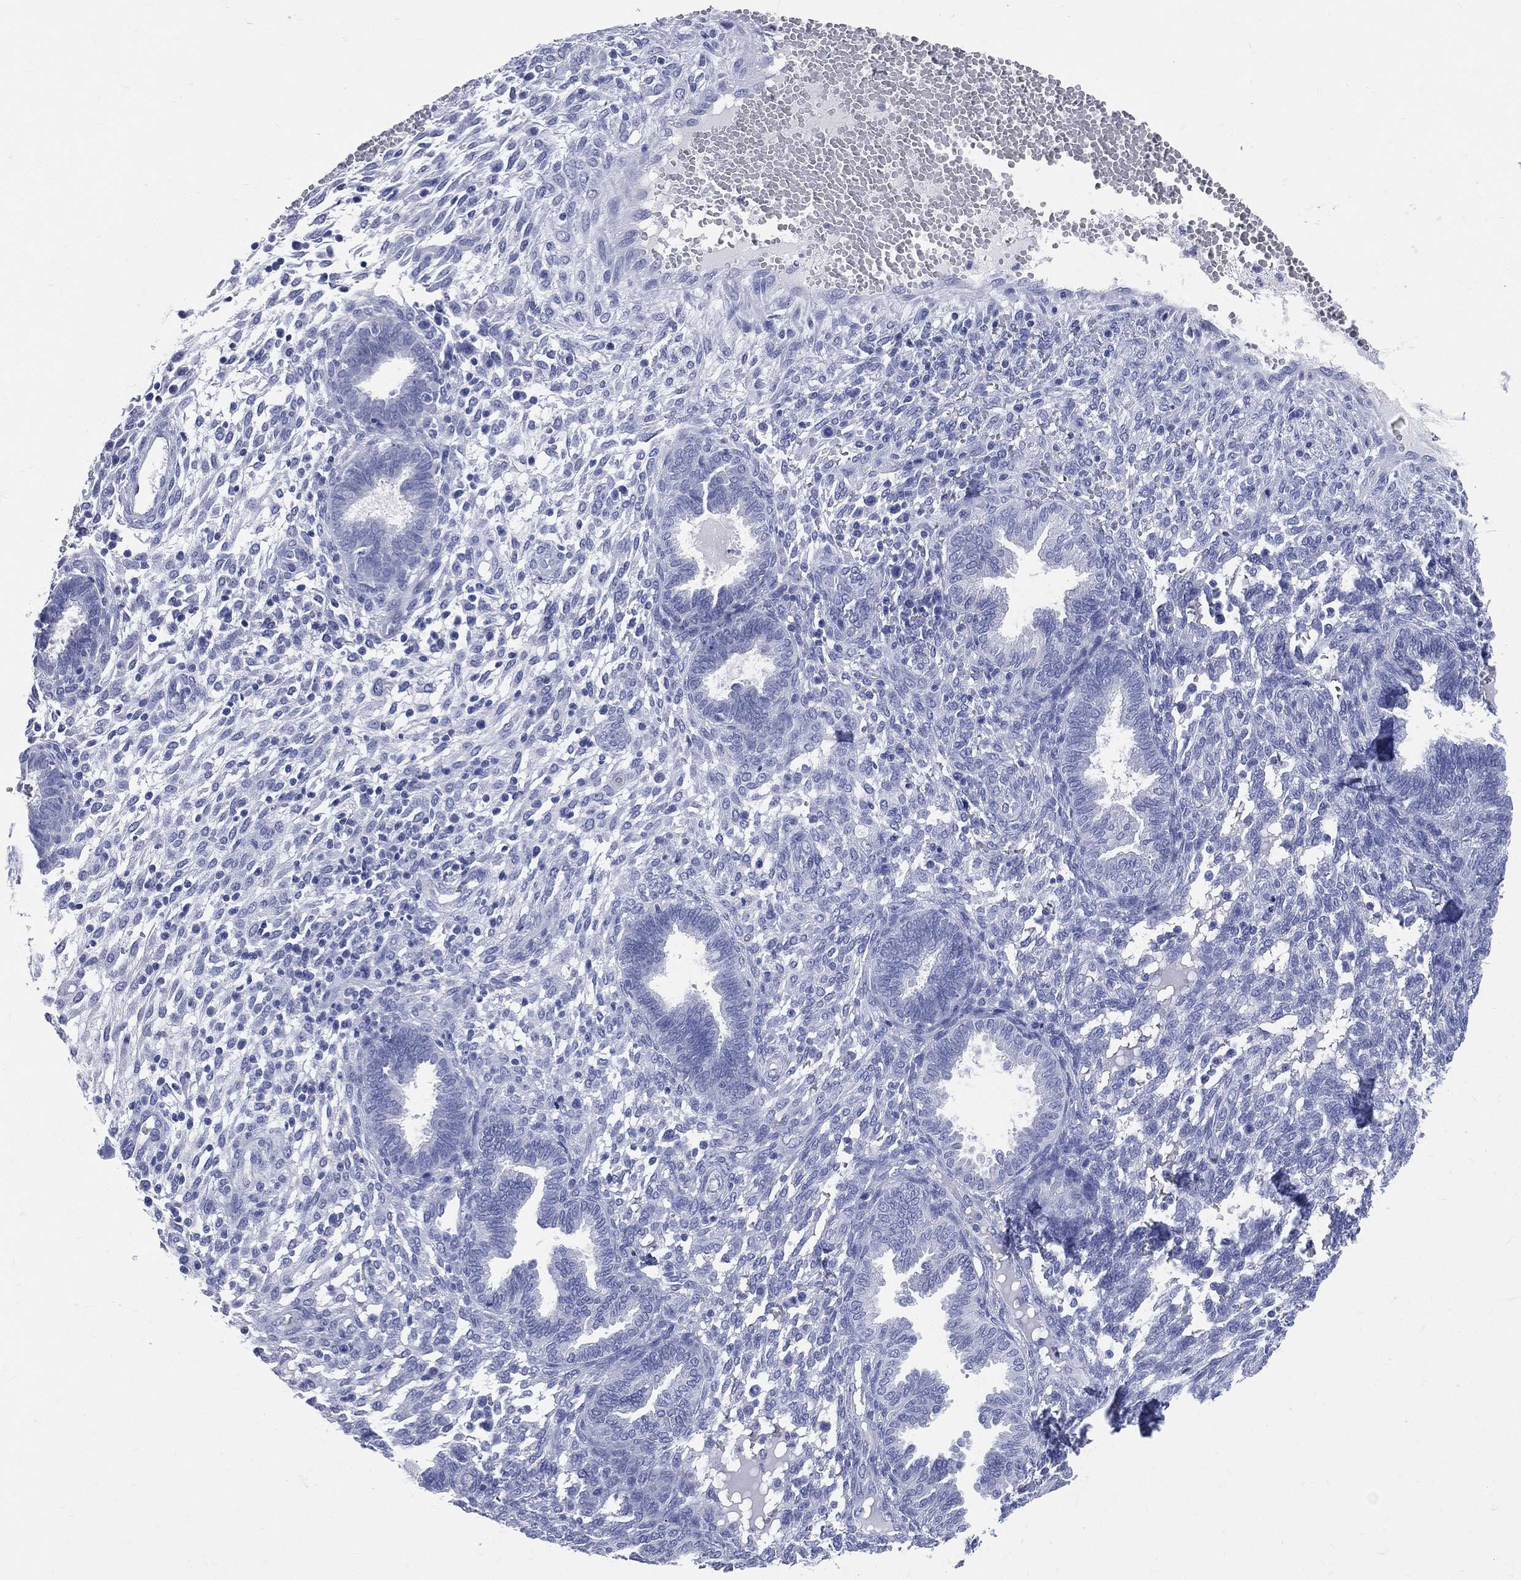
{"staining": {"intensity": "negative", "quantity": "none", "location": "none"}, "tissue": "endometrium", "cell_type": "Cells in endometrial stroma", "image_type": "normal", "snomed": [{"axis": "morphology", "description": "Normal tissue, NOS"}, {"axis": "topography", "description": "Endometrium"}], "caption": "Histopathology image shows no significant protein staining in cells in endometrial stroma of normal endometrium.", "gene": "SYP", "patient": {"sex": "female", "age": 42}}